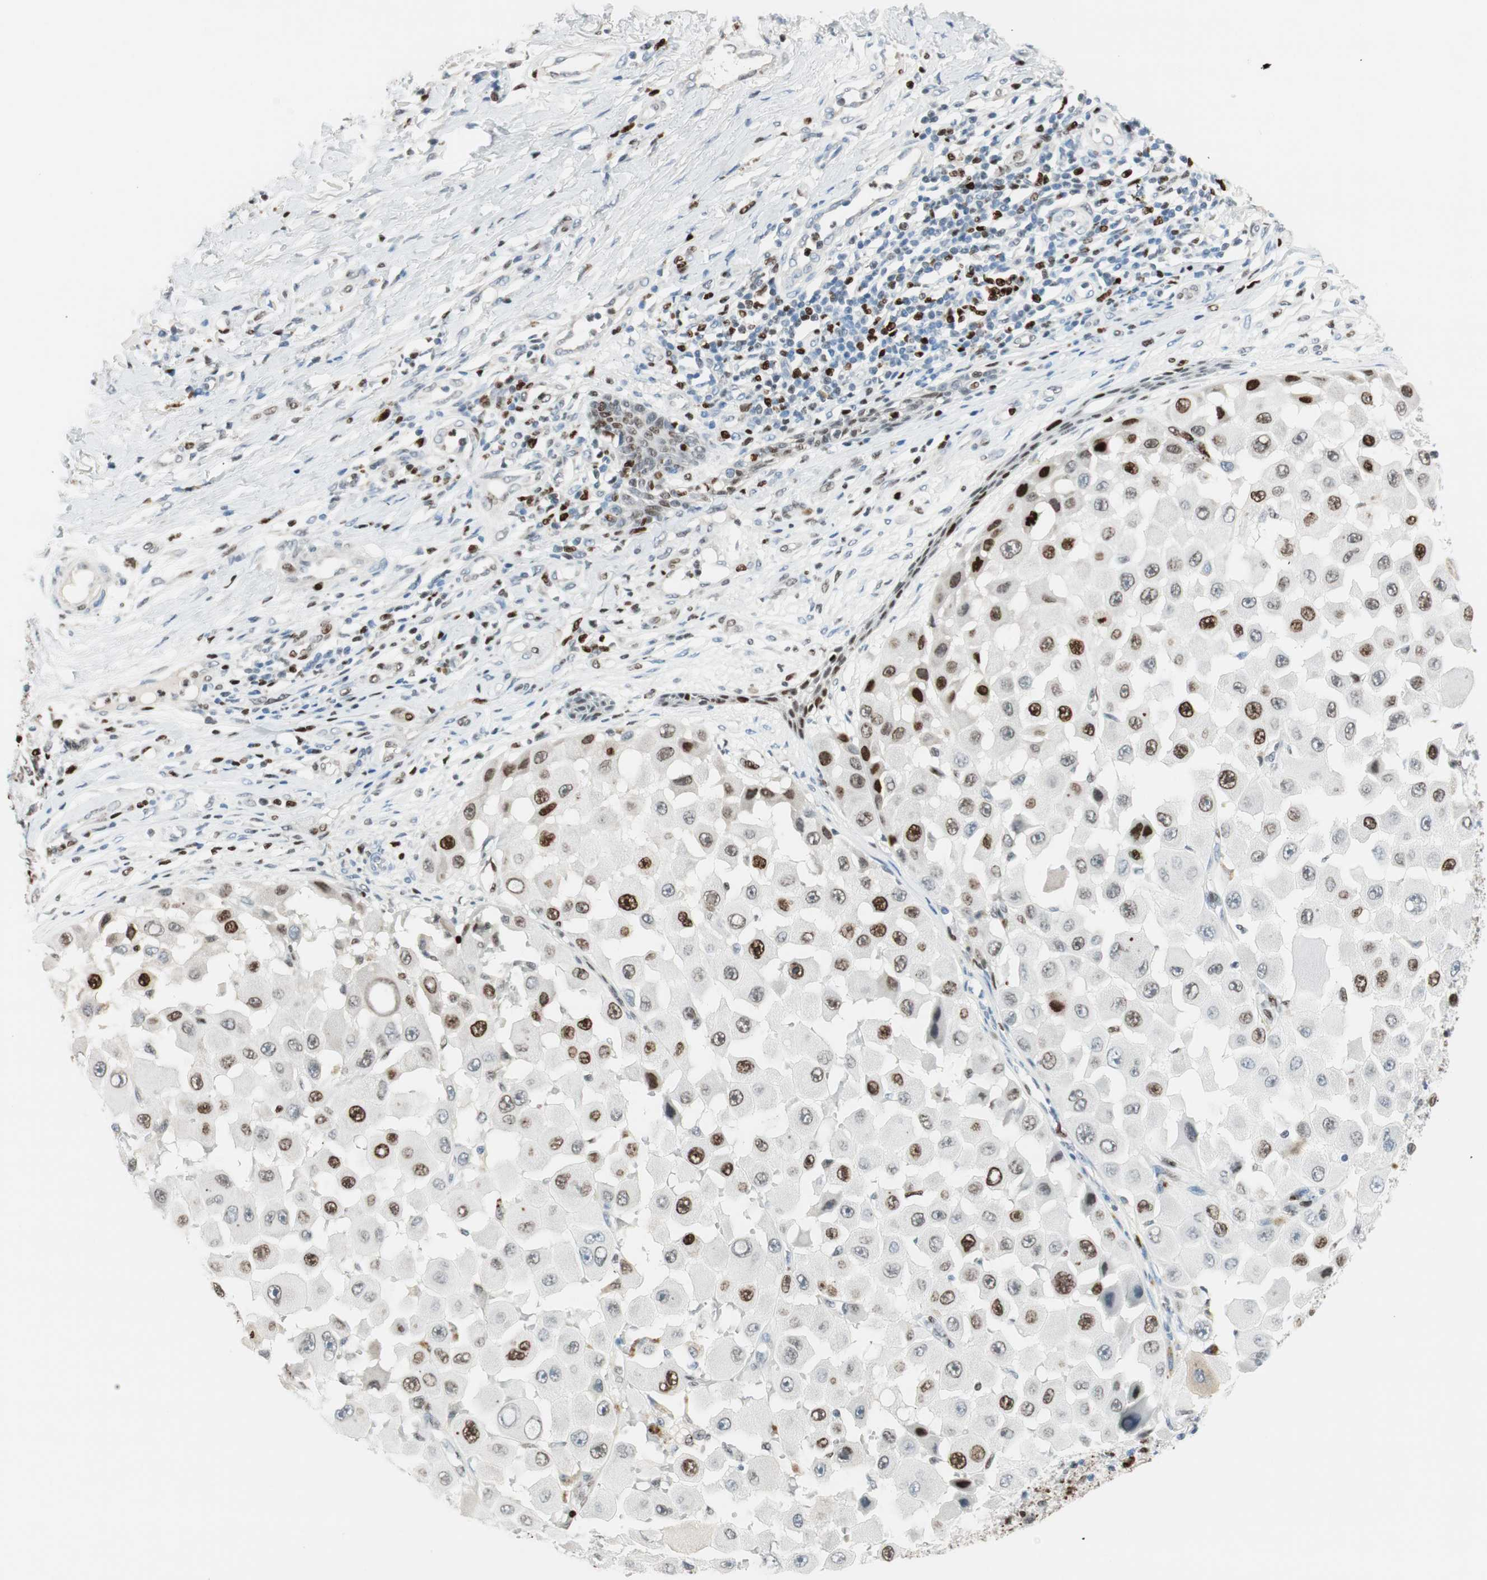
{"staining": {"intensity": "strong", "quantity": "25%-75%", "location": "nuclear"}, "tissue": "melanoma", "cell_type": "Tumor cells", "image_type": "cancer", "snomed": [{"axis": "morphology", "description": "Malignant melanoma, NOS"}, {"axis": "topography", "description": "Skin"}], "caption": "Protein expression analysis of malignant melanoma exhibits strong nuclear expression in approximately 25%-75% of tumor cells. The staining was performed using DAB (3,3'-diaminobenzidine), with brown indicating positive protein expression. Nuclei are stained blue with hematoxylin.", "gene": "EZH2", "patient": {"sex": "female", "age": 81}}